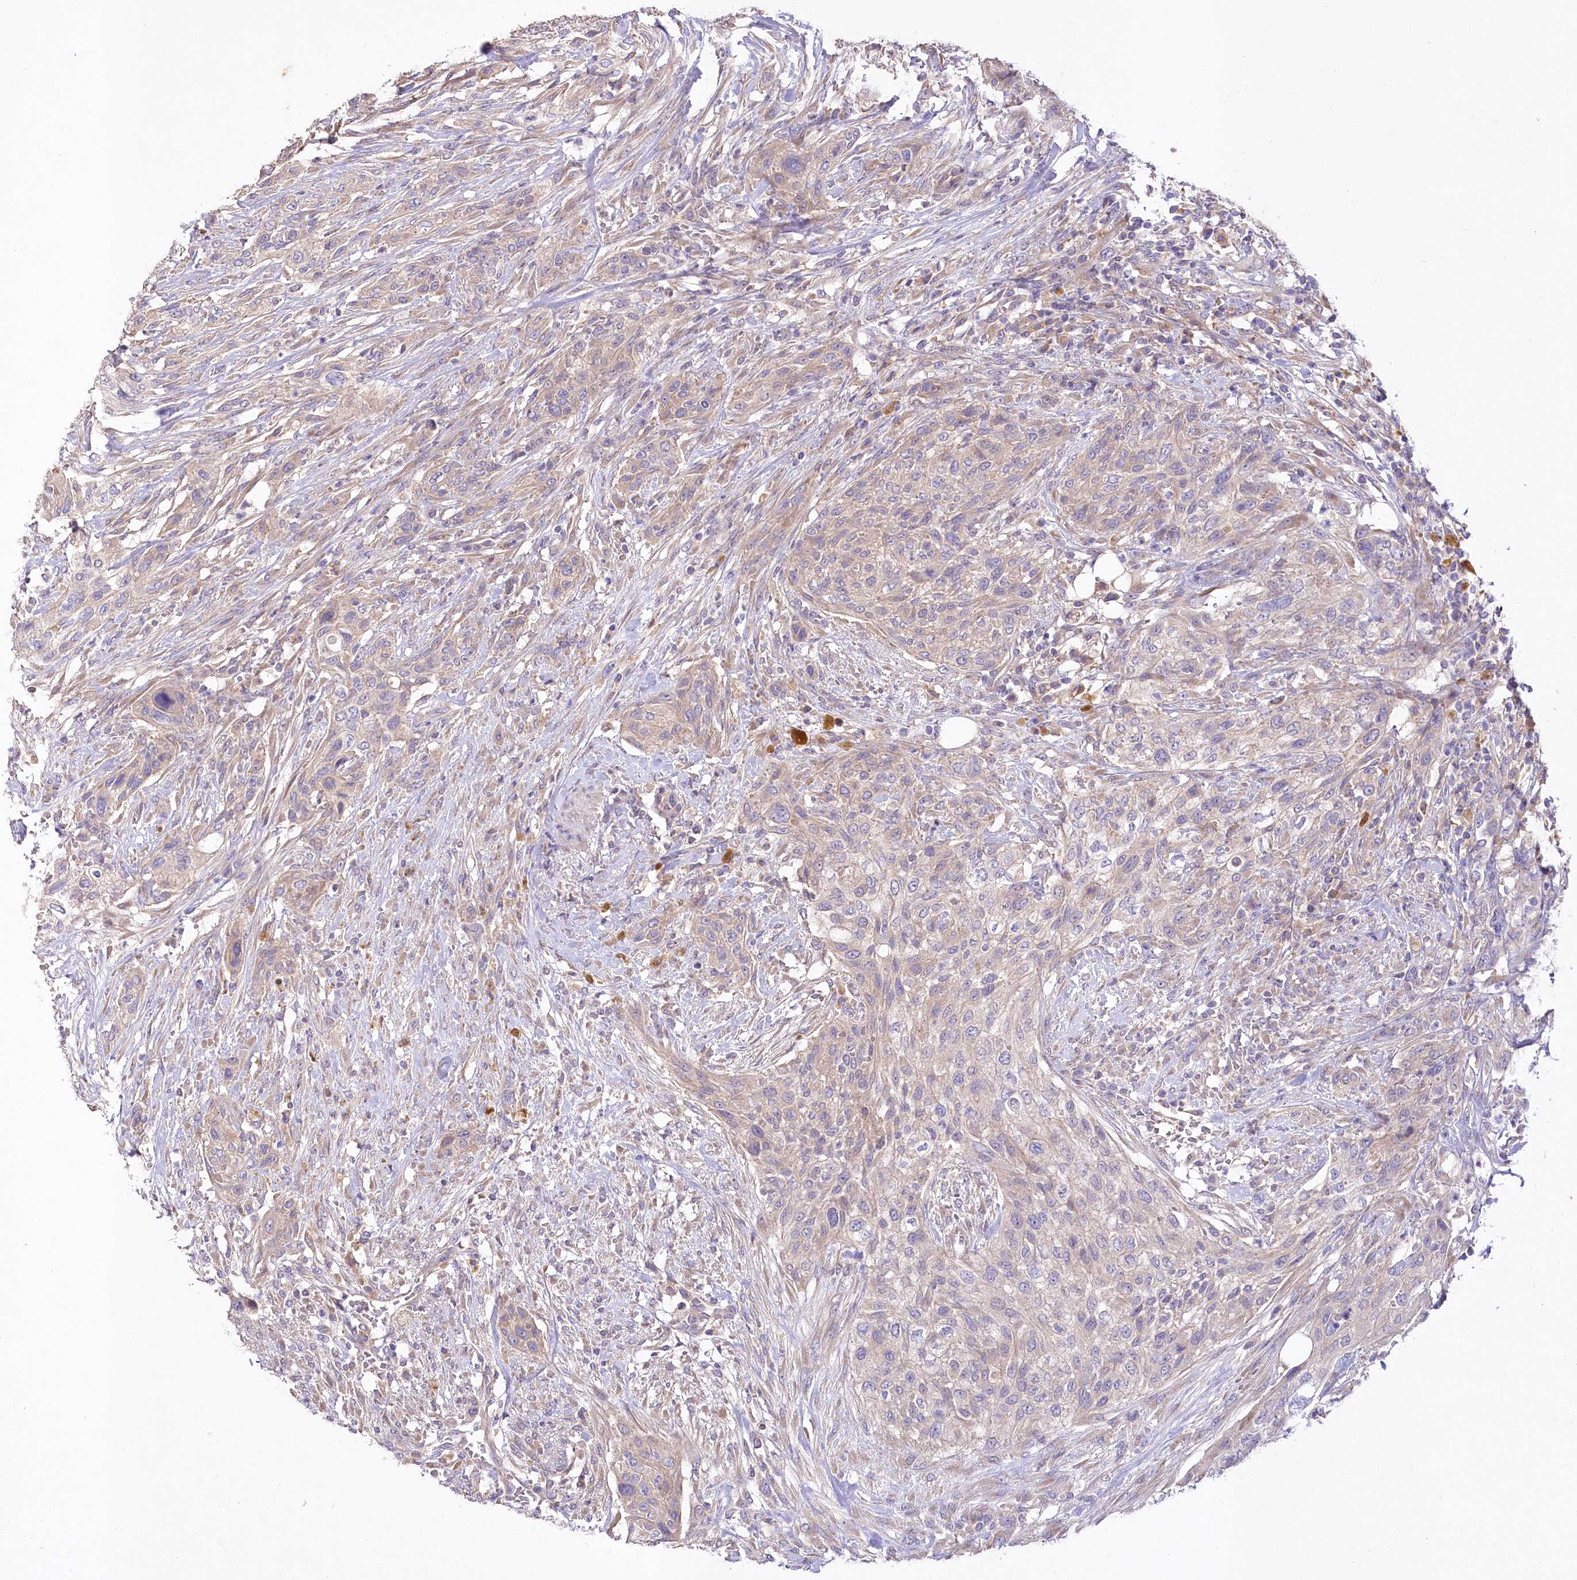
{"staining": {"intensity": "negative", "quantity": "none", "location": "none"}, "tissue": "urothelial cancer", "cell_type": "Tumor cells", "image_type": "cancer", "snomed": [{"axis": "morphology", "description": "Urothelial carcinoma, High grade"}, {"axis": "topography", "description": "Urinary bladder"}], "caption": "Tumor cells show no significant expression in urothelial carcinoma (high-grade).", "gene": "PBLD", "patient": {"sex": "male", "age": 35}}